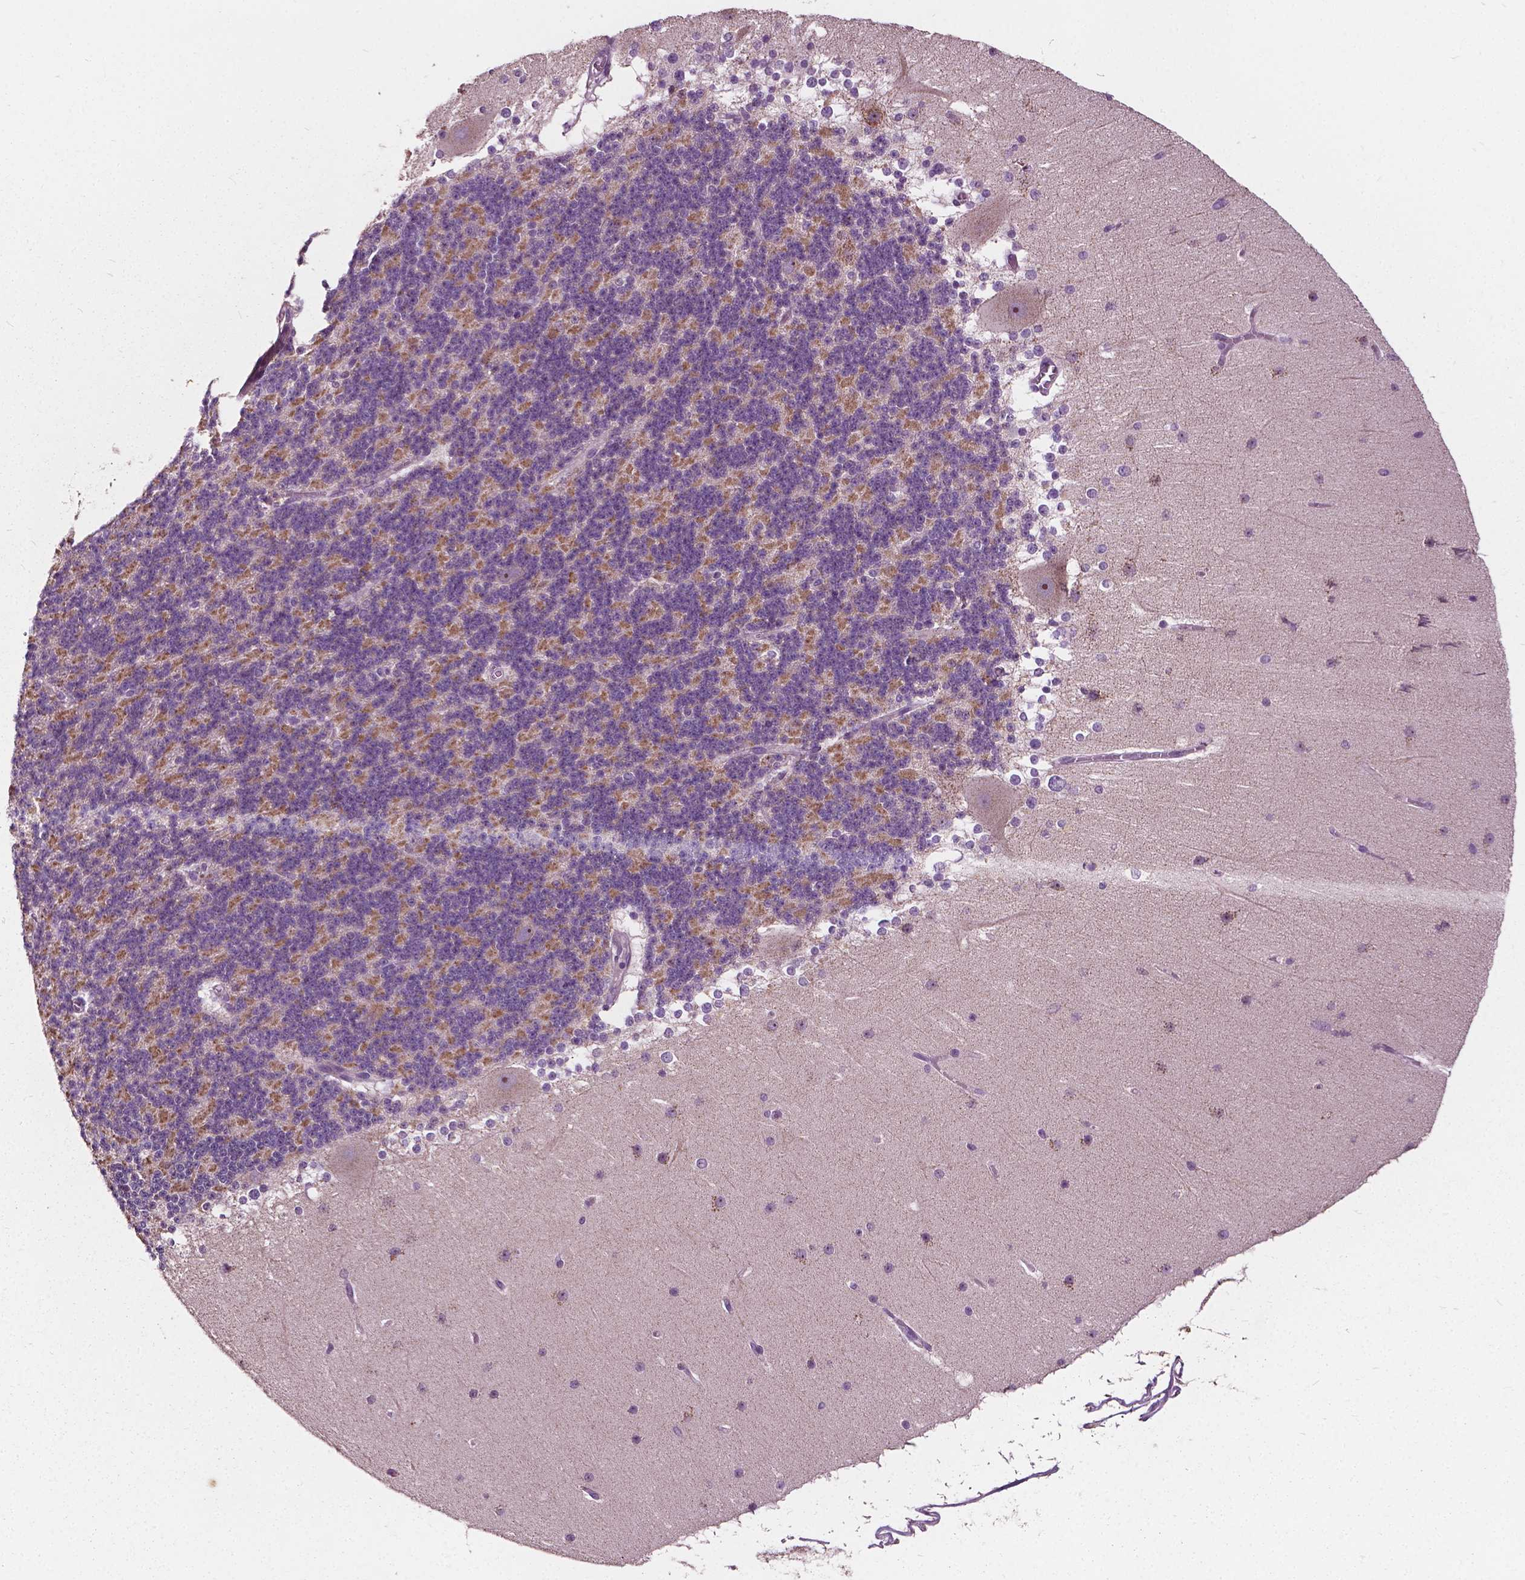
{"staining": {"intensity": "moderate", "quantity": "<25%", "location": "cytoplasmic/membranous"}, "tissue": "cerebellum", "cell_type": "Cells in granular layer", "image_type": "normal", "snomed": [{"axis": "morphology", "description": "Normal tissue, NOS"}, {"axis": "topography", "description": "Cerebellum"}], "caption": "Protein staining by immunohistochemistry (IHC) shows moderate cytoplasmic/membranous positivity in approximately <25% of cells in granular layer in unremarkable cerebellum.", "gene": "ODF3L2", "patient": {"sex": "female", "age": 19}}